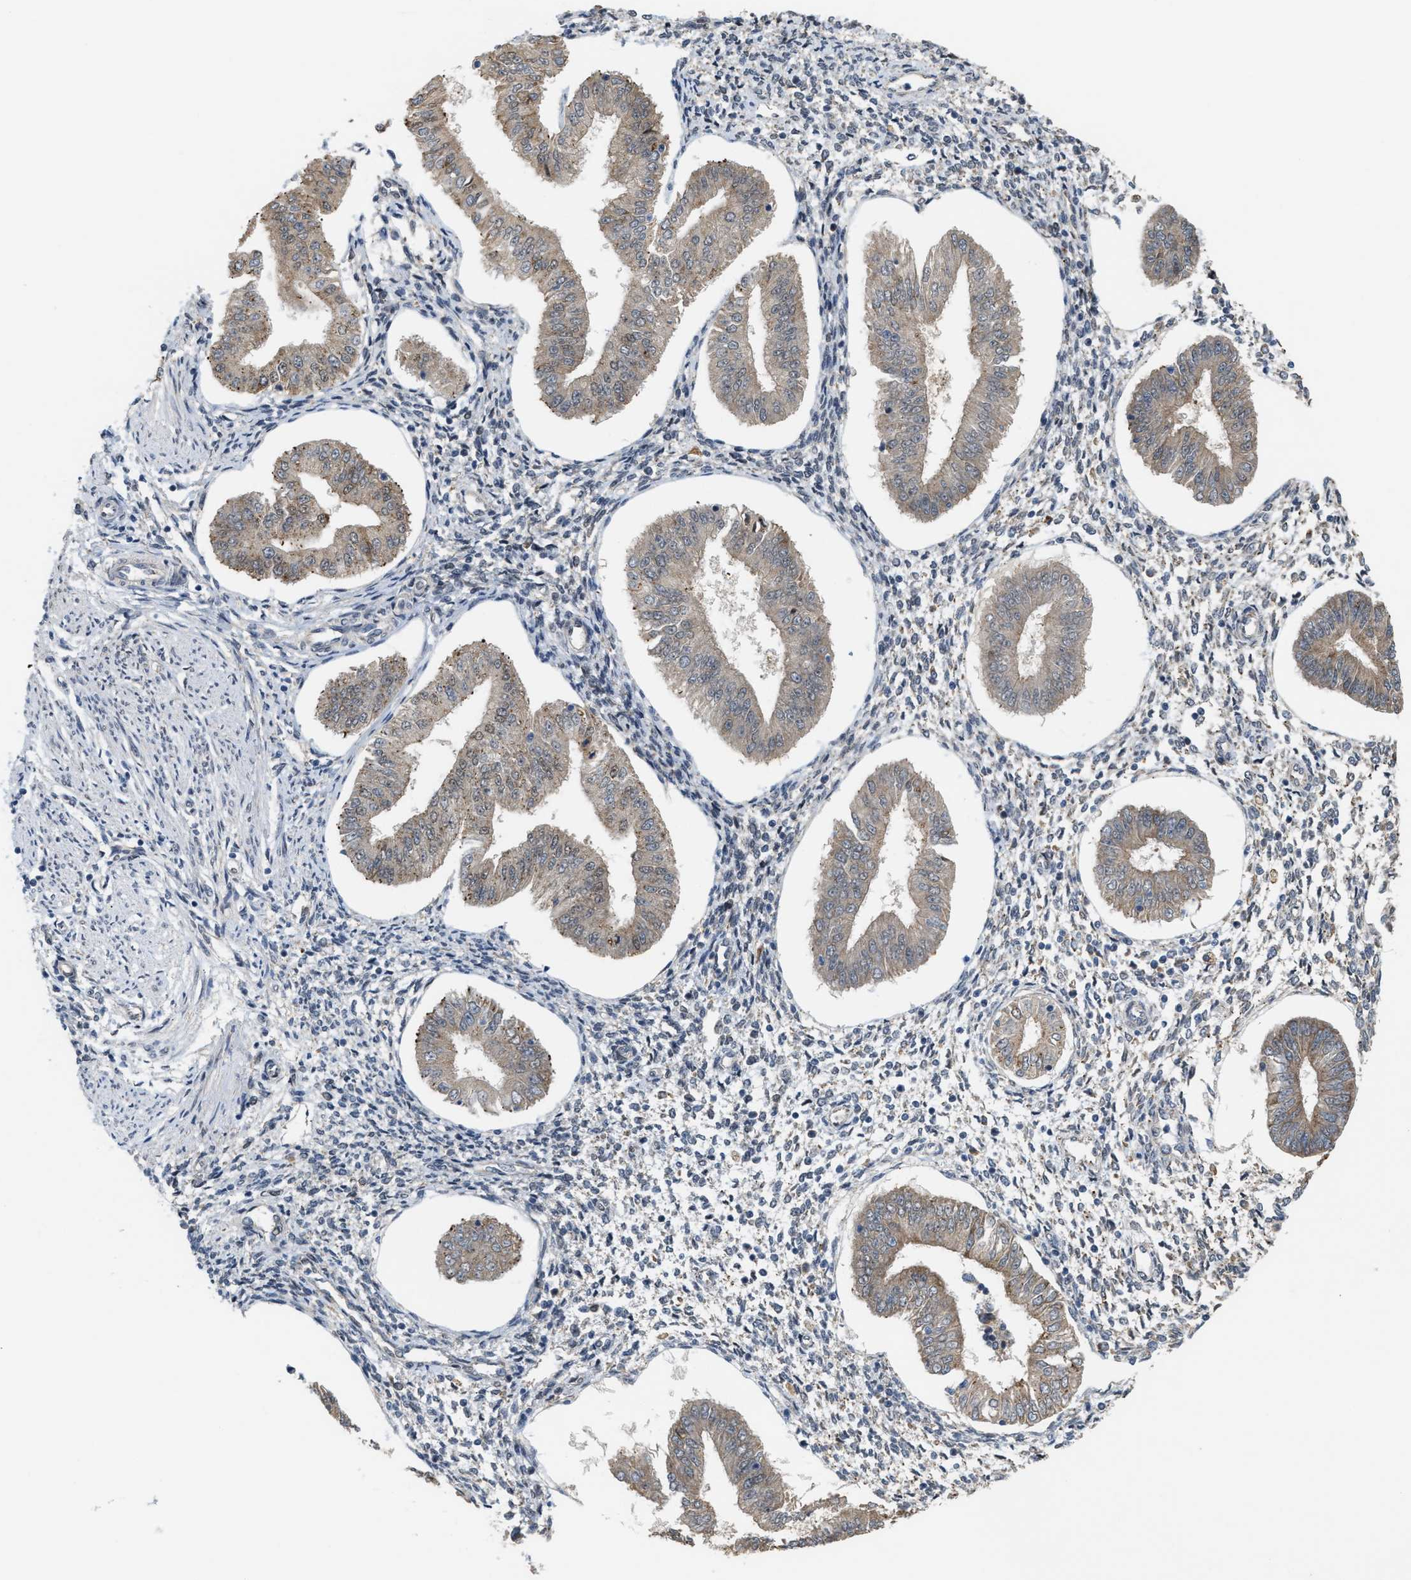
{"staining": {"intensity": "weak", "quantity": "25%-75%", "location": "cytoplasmic/membranous"}, "tissue": "endometrium", "cell_type": "Cells in endometrial stroma", "image_type": "normal", "snomed": [{"axis": "morphology", "description": "Normal tissue, NOS"}, {"axis": "topography", "description": "Endometrium"}], "caption": "IHC image of normal endometrium: endometrium stained using immunohistochemistry displays low levels of weak protein expression localized specifically in the cytoplasmic/membranous of cells in endometrial stroma, appearing as a cytoplasmic/membranous brown color.", "gene": "MFSD6", "patient": {"sex": "female", "age": 50}}